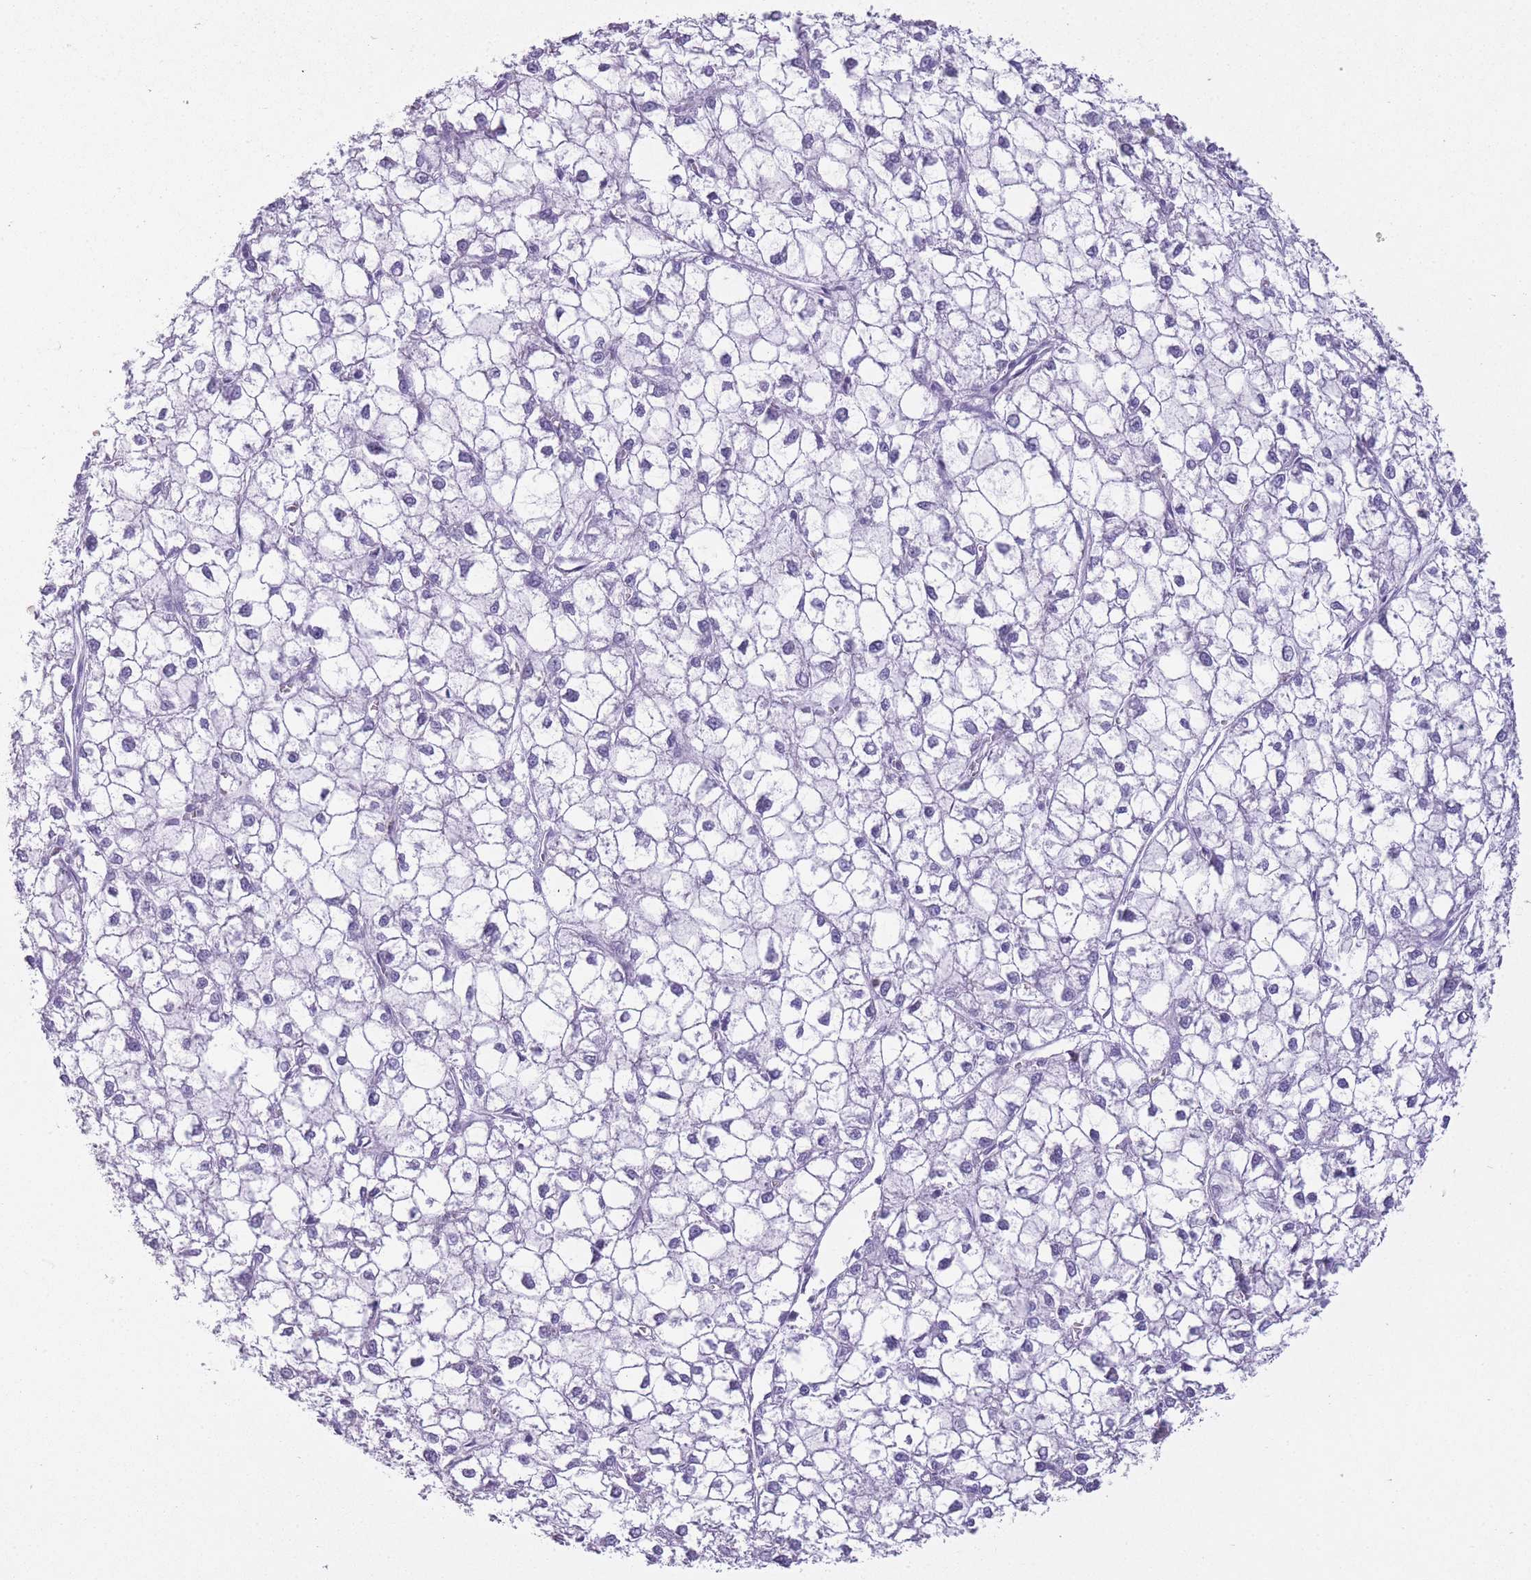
{"staining": {"intensity": "negative", "quantity": "none", "location": "none"}, "tissue": "liver cancer", "cell_type": "Tumor cells", "image_type": "cancer", "snomed": [{"axis": "morphology", "description": "Carcinoma, Hepatocellular, NOS"}, {"axis": "topography", "description": "Liver"}], "caption": "Tumor cells are negative for protein expression in human liver hepatocellular carcinoma.", "gene": "DCANP1", "patient": {"sex": "female", "age": 43}}